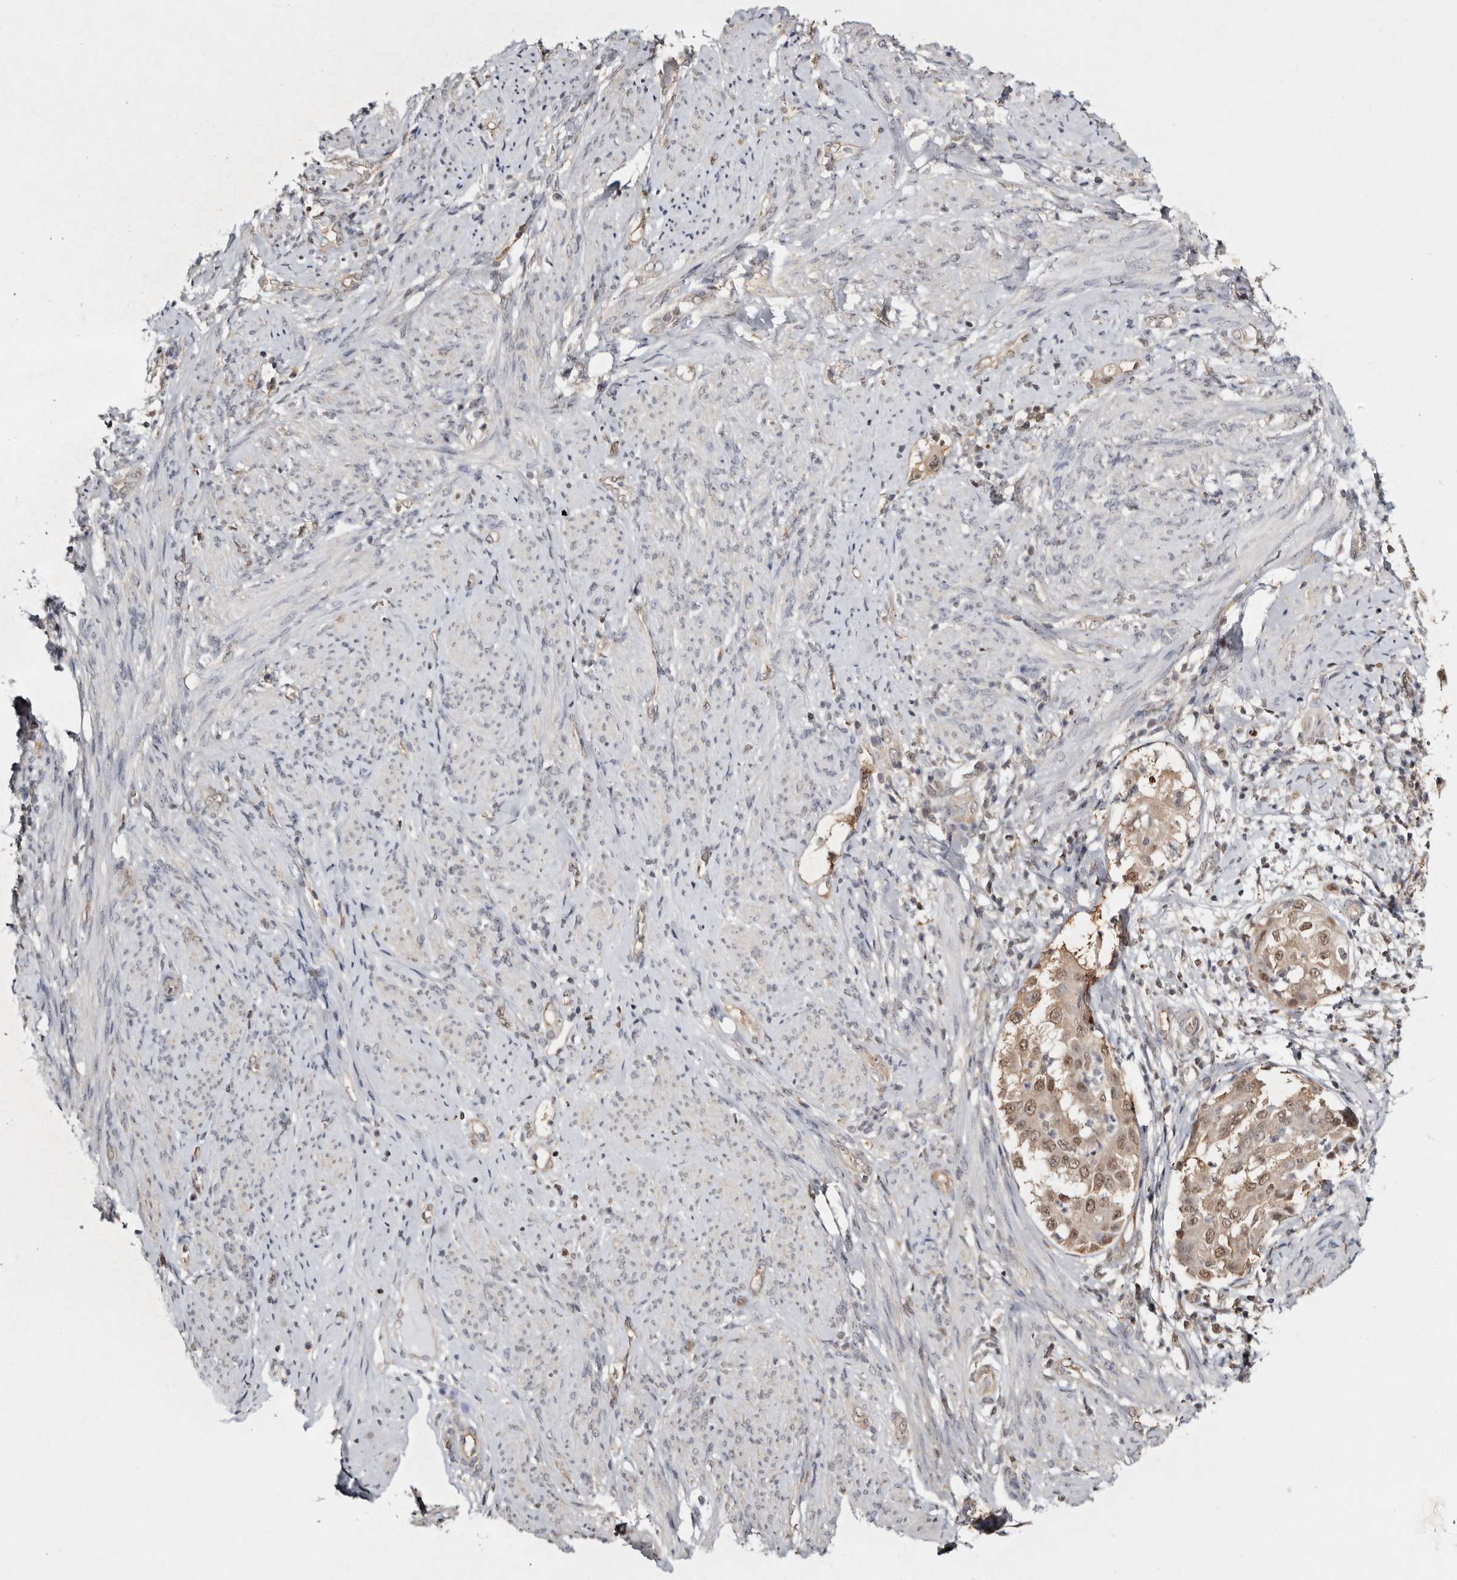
{"staining": {"intensity": "moderate", "quantity": ">75%", "location": "nuclear"}, "tissue": "endometrial cancer", "cell_type": "Tumor cells", "image_type": "cancer", "snomed": [{"axis": "morphology", "description": "Adenocarcinoma, NOS"}, {"axis": "topography", "description": "Endometrium"}], "caption": "Immunohistochemistry (IHC) histopathology image of neoplastic tissue: human adenocarcinoma (endometrial) stained using immunohistochemistry demonstrates medium levels of moderate protein expression localized specifically in the nuclear of tumor cells, appearing as a nuclear brown color.", "gene": "PSMA5", "patient": {"sex": "female", "age": 85}}